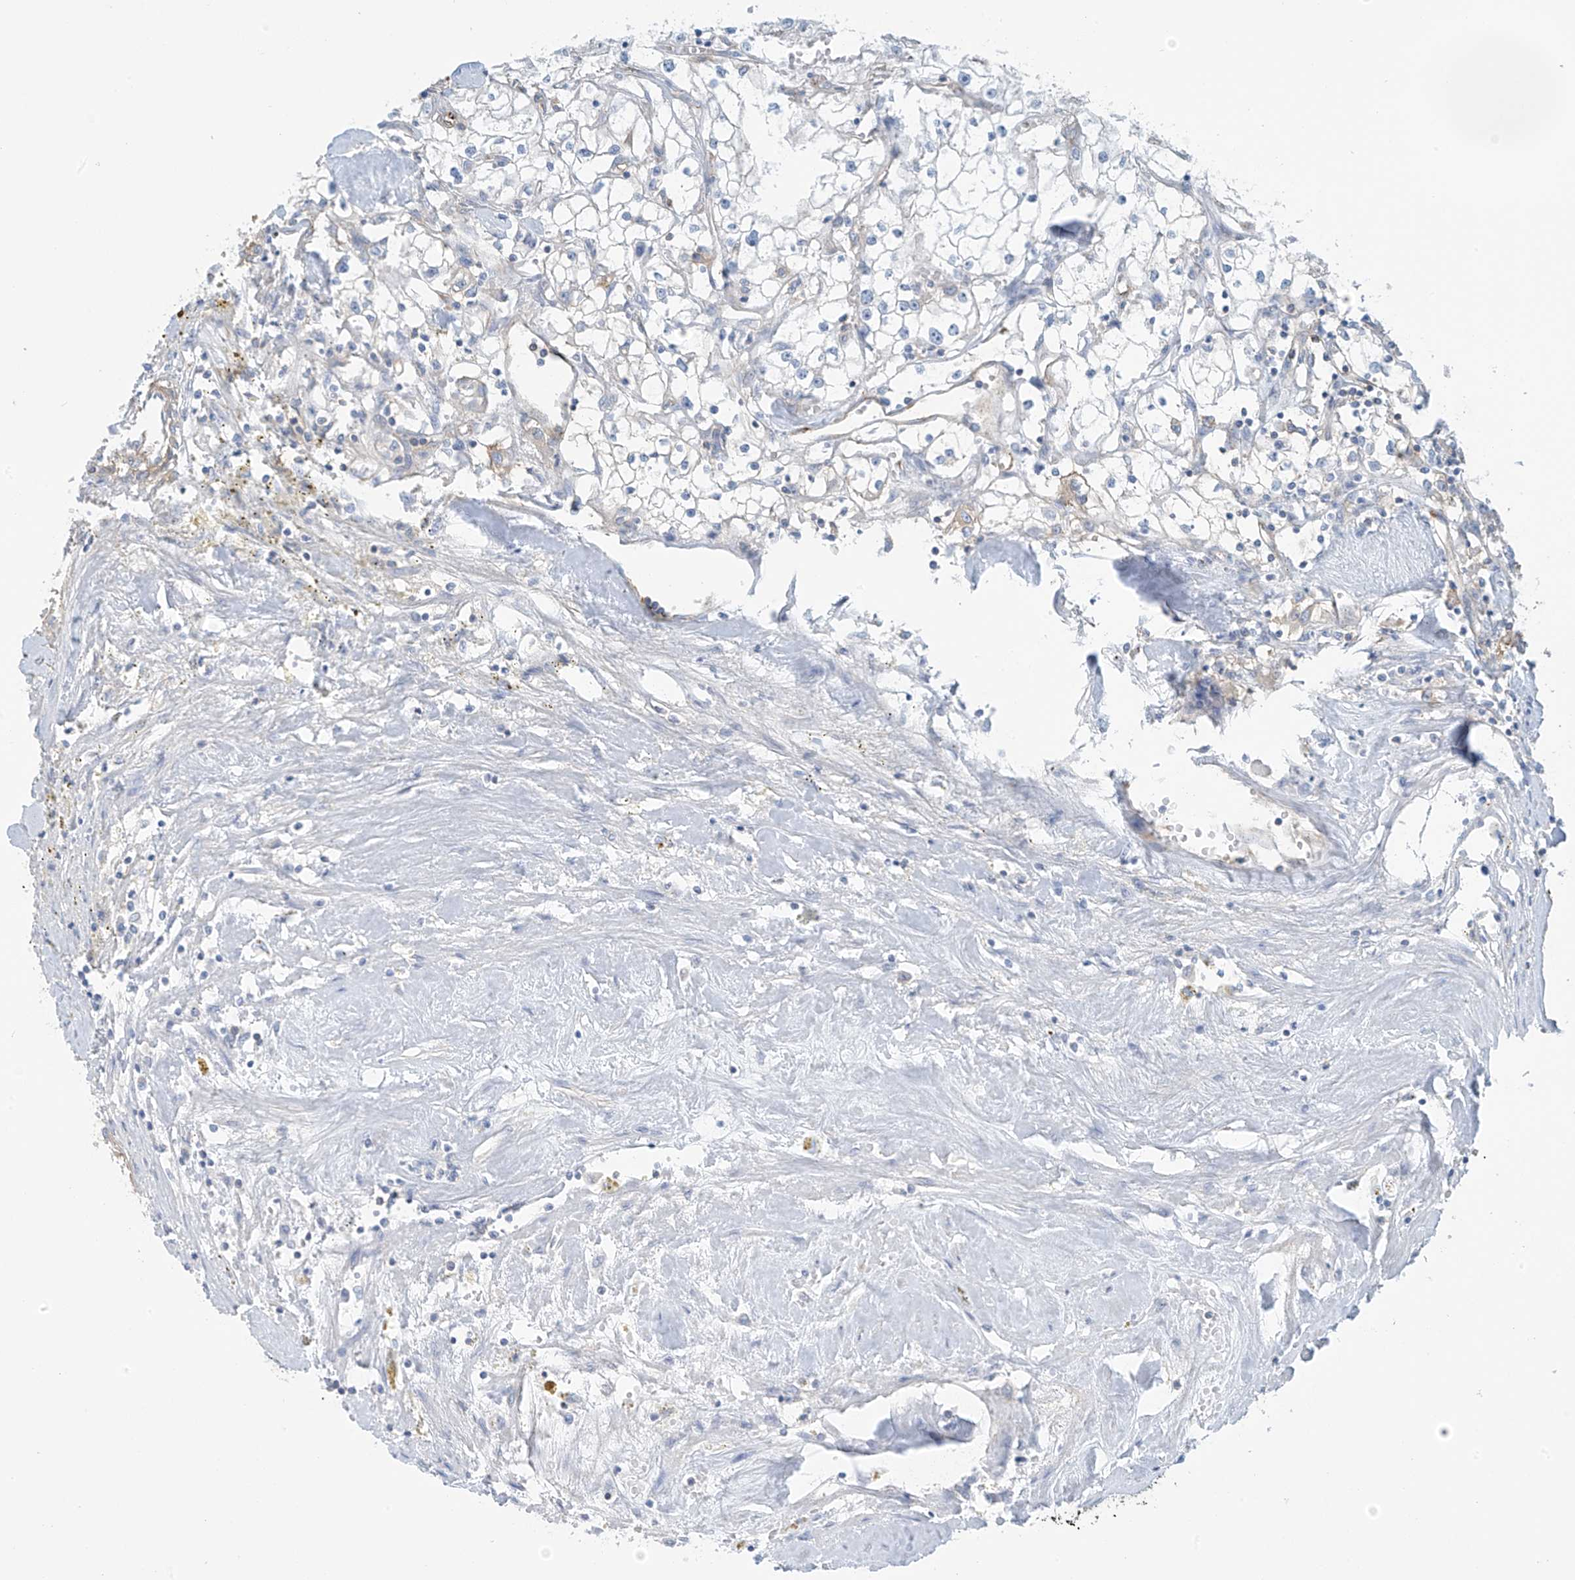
{"staining": {"intensity": "negative", "quantity": "none", "location": "none"}, "tissue": "renal cancer", "cell_type": "Tumor cells", "image_type": "cancer", "snomed": [{"axis": "morphology", "description": "Adenocarcinoma, NOS"}, {"axis": "topography", "description": "Kidney"}], "caption": "Renal cancer (adenocarcinoma) was stained to show a protein in brown. There is no significant positivity in tumor cells.", "gene": "ZNF846", "patient": {"sex": "male", "age": 56}}